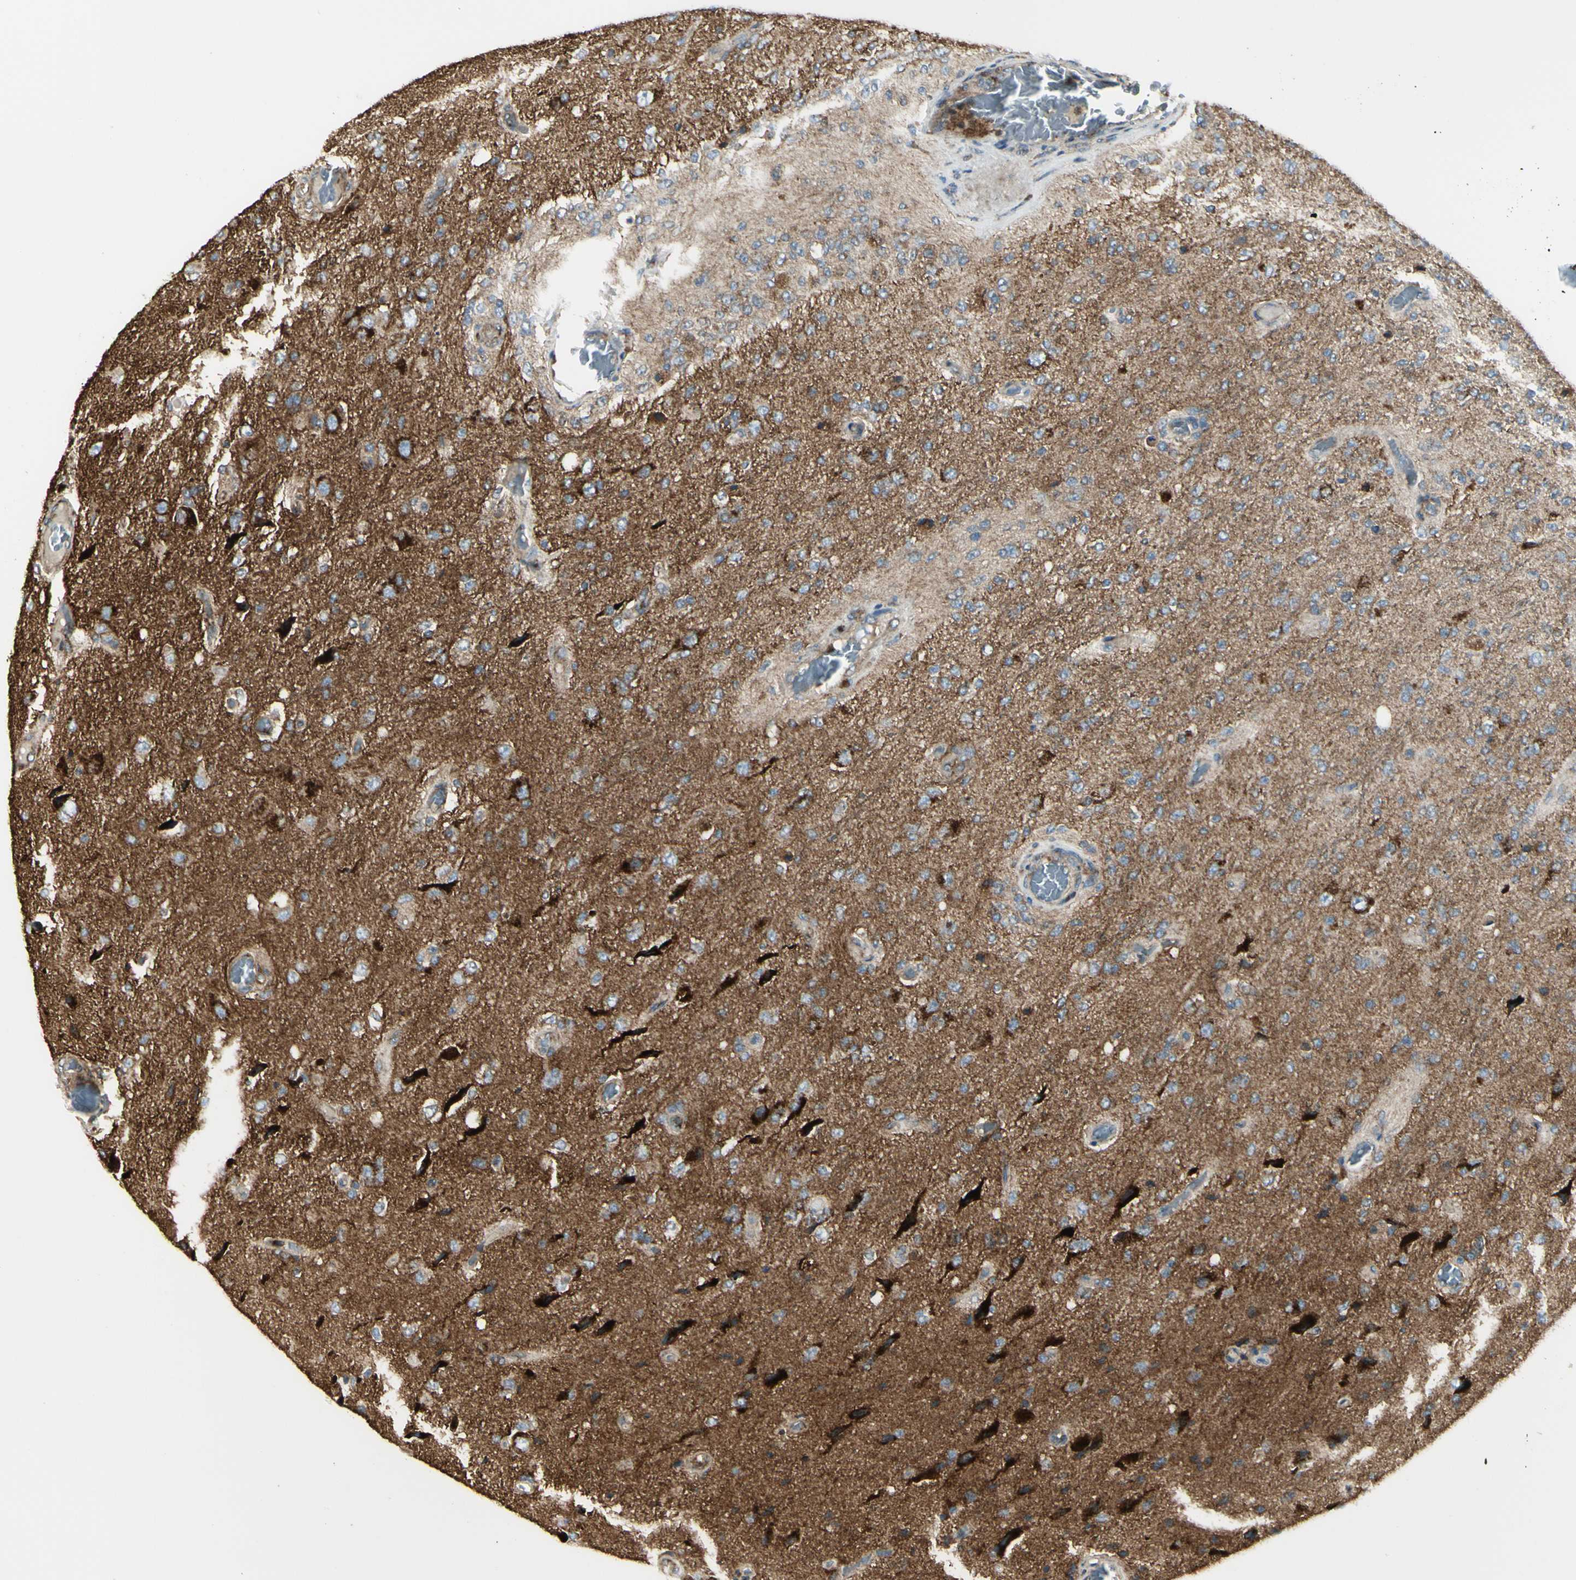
{"staining": {"intensity": "moderate", "quantity": ">75%", "location": "cytoplasmic/membranous"}, "tissue": "glioma", "cell_type": "Tumor cells", "image_type": "cancer", "snomed": [{"axis": "morphology", "description": "Normal tissue, NOS"}, {"axis": "morphology", "description": "Glioma, malignant, High grade"}, {"axis": "topography", "description": "Cerebral cortex"}], "caption": "A high-resolution photomicrograph shows IHC staining of glioma, which demonstrates moderate cytoplasmic/membranous expression in about >75% of tumor cells. (IHC, brightfield microscopy, high magnification).", "gene": "NAPA", "patient": {"sex": "male", "age": 77}}